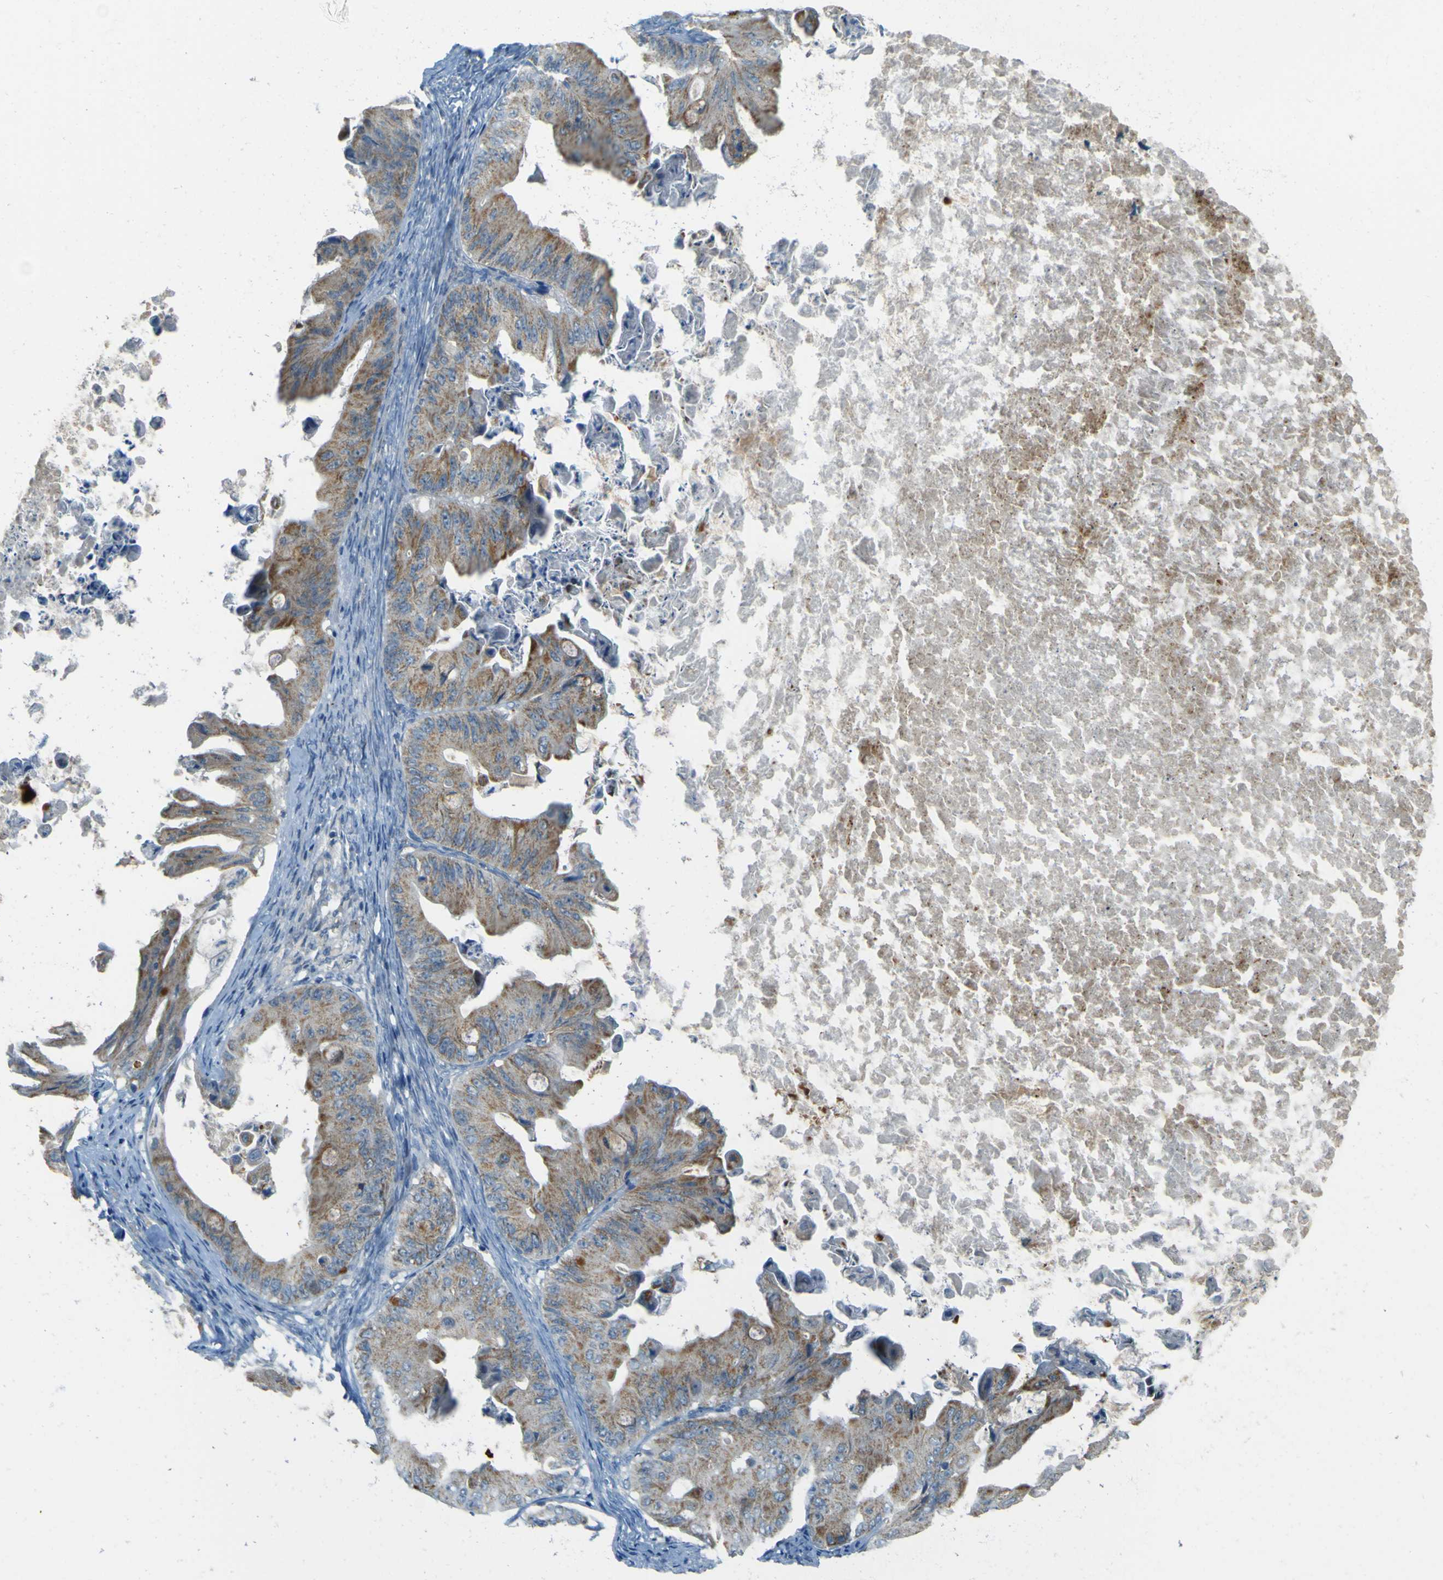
{"staining": {"intensity": "weak", "quantity": ">75%", "location": "cytoplasmic/membranous"}, "tissue": "ovarian cancer", "cell_type": "Tumor cells", "image_type": "cancer", "snomed": [{"axis": "morphology", "description": "Cystadenocarcinoma, mucinous, NOS"}, {"axis": "topography", "description": "Ovary"}], "caption": "Protein expression analysis of ovarian mucinous cystadenocarcinoma reveals weak cytoplasmic/membranous expression in about >75% of tumor cells.", "gene": "FKTN", "patient": {"sex": "female", "age": 37}}